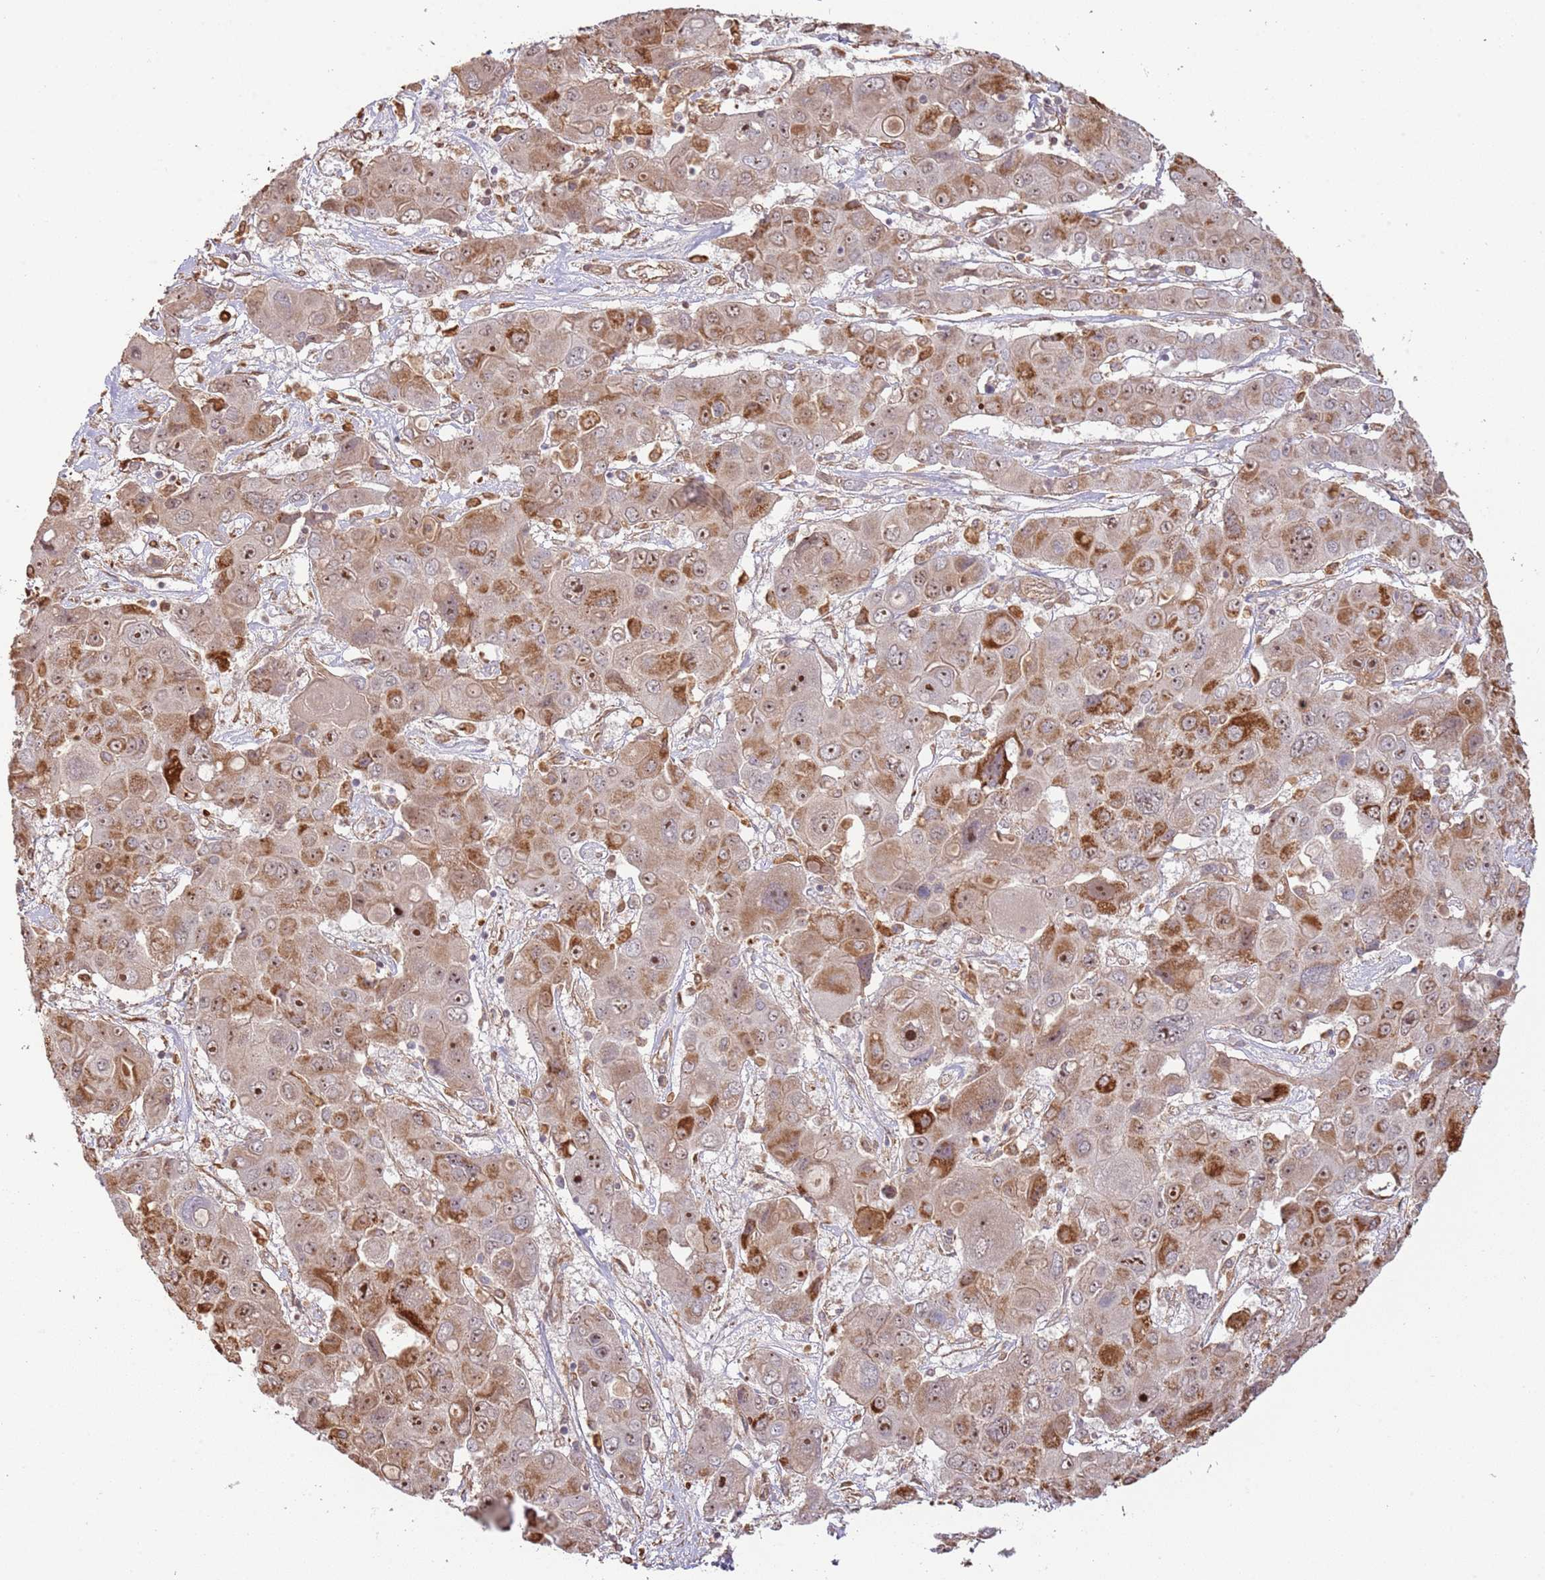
{"staining": {"intensity": "moderate", "quantity": ">75%", "location": "cytoplasmic/membranous,nuclear"}, "tissue": "liver cancer", "cell_type": "Tumor cells", "image_type": "cancer", "snomed": [{"axis": "morphology", "description": "Cholangiocarcinoma"}, {"axis": "topography", "description": "Liver"}], "caption": "A high-resolution micrograph shows immunohistochemistry (IHC) staining of liver cancer (cholangiocarcinoma), which exhibits moderate cytoplasmic/membranous and nuclear staining in approximately >75% of tumor cells.", "gene": "SURF2", "patient": {"sex": "male", "age": 67}}